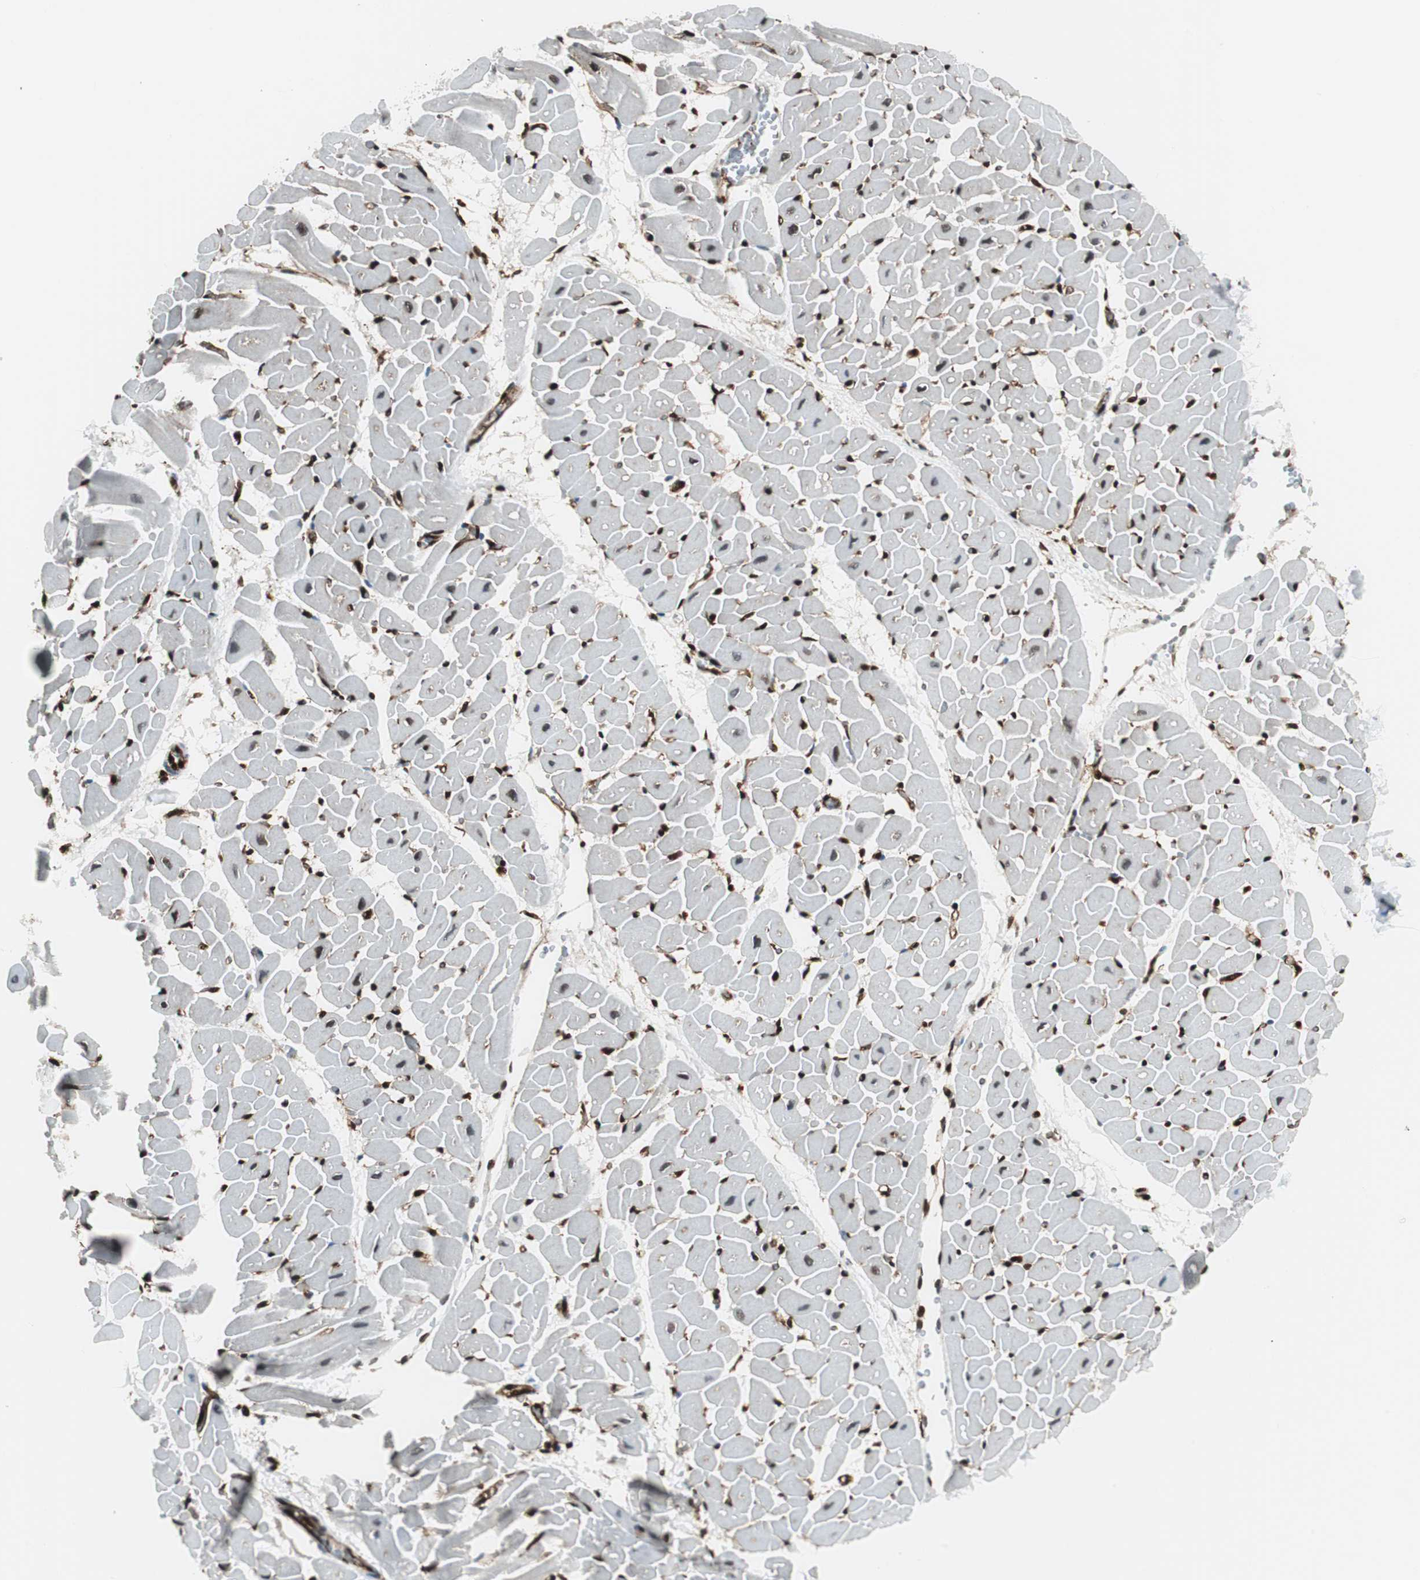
{"staining": {"intensity": "moderate", "quantity": "25%-75%", "location": "nuclear"}, "tissue": "heart muscle", "cell_type": "Cardiomyocytes", "image_type": "normal", "snomed": [{"axis": "morphology", "description": "Normal tissue, NOS"}, {"axis": "topography", "description": "Heart"}], "caption": "IHC micrograph of normal heart muscle: heart muscle stained using immunohistochemistry (IHC) demonstrates medium levels of moderate protein expression localized specifically in the nuclear of cardiomyocytes, appearing as a nuclear brown color.", "gene": "EWSR1", "patient": {"sex": "male", "age": 45}}